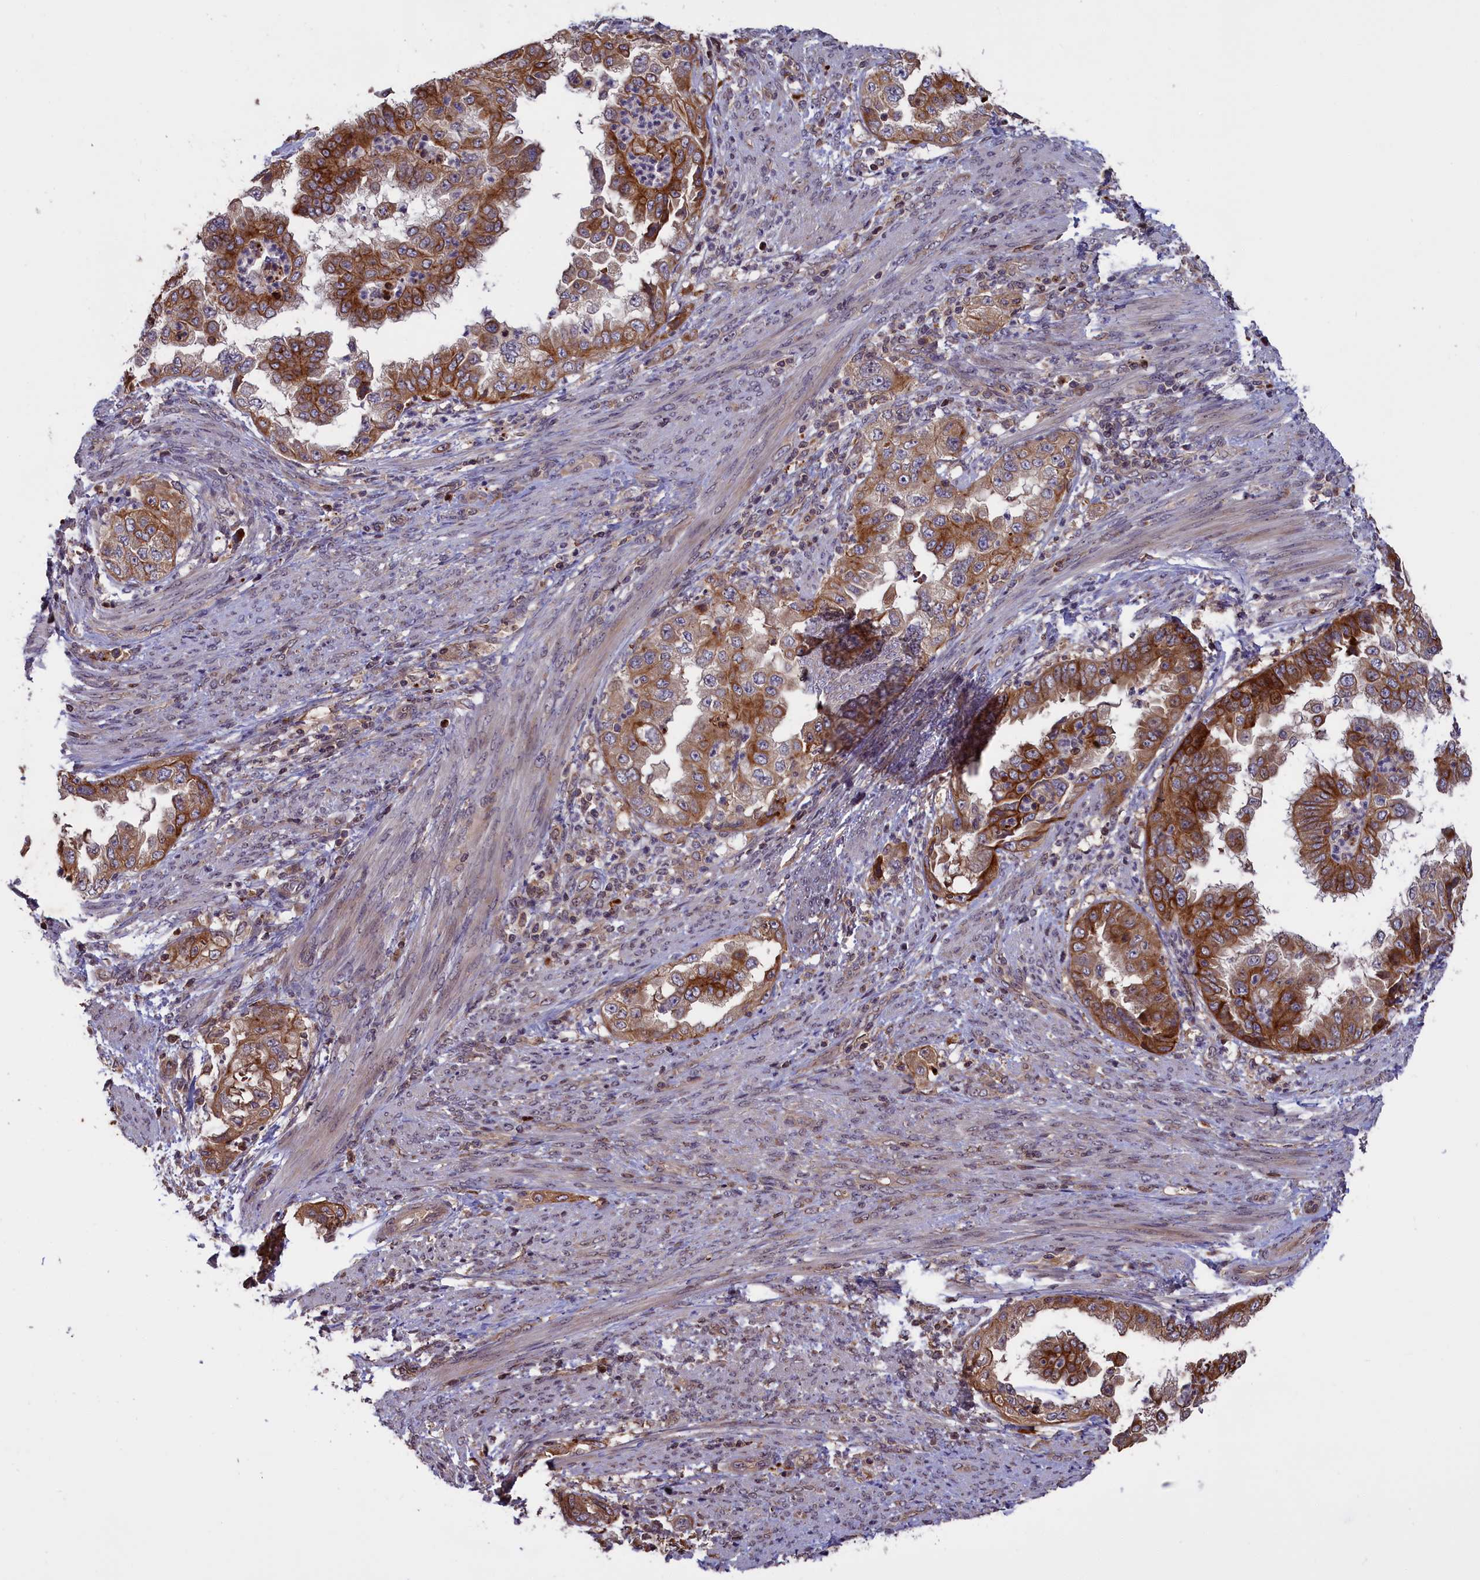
{"staining": {"intensity": "strong", "quantity": "25%-75%", "location": "cytoplasmic/membranous"}, "tissue": "endometrial cancer", "cell_type": "Tumor cells", "image_type": "cancer", "snomed": [{"axis": "morphology", "description": "Adenocarcinoma, NOS"}, {"axis": "topography", "description": "Endometrium"}], "caption": "Endometrial cancer was stained to show a protein in brown. There is high levels of strong cytoplasmic/membranous expression in about 25%-75% of tumor cells.", "gene": "DENND1B", "patient": {"sex": "female", "age": 85}}